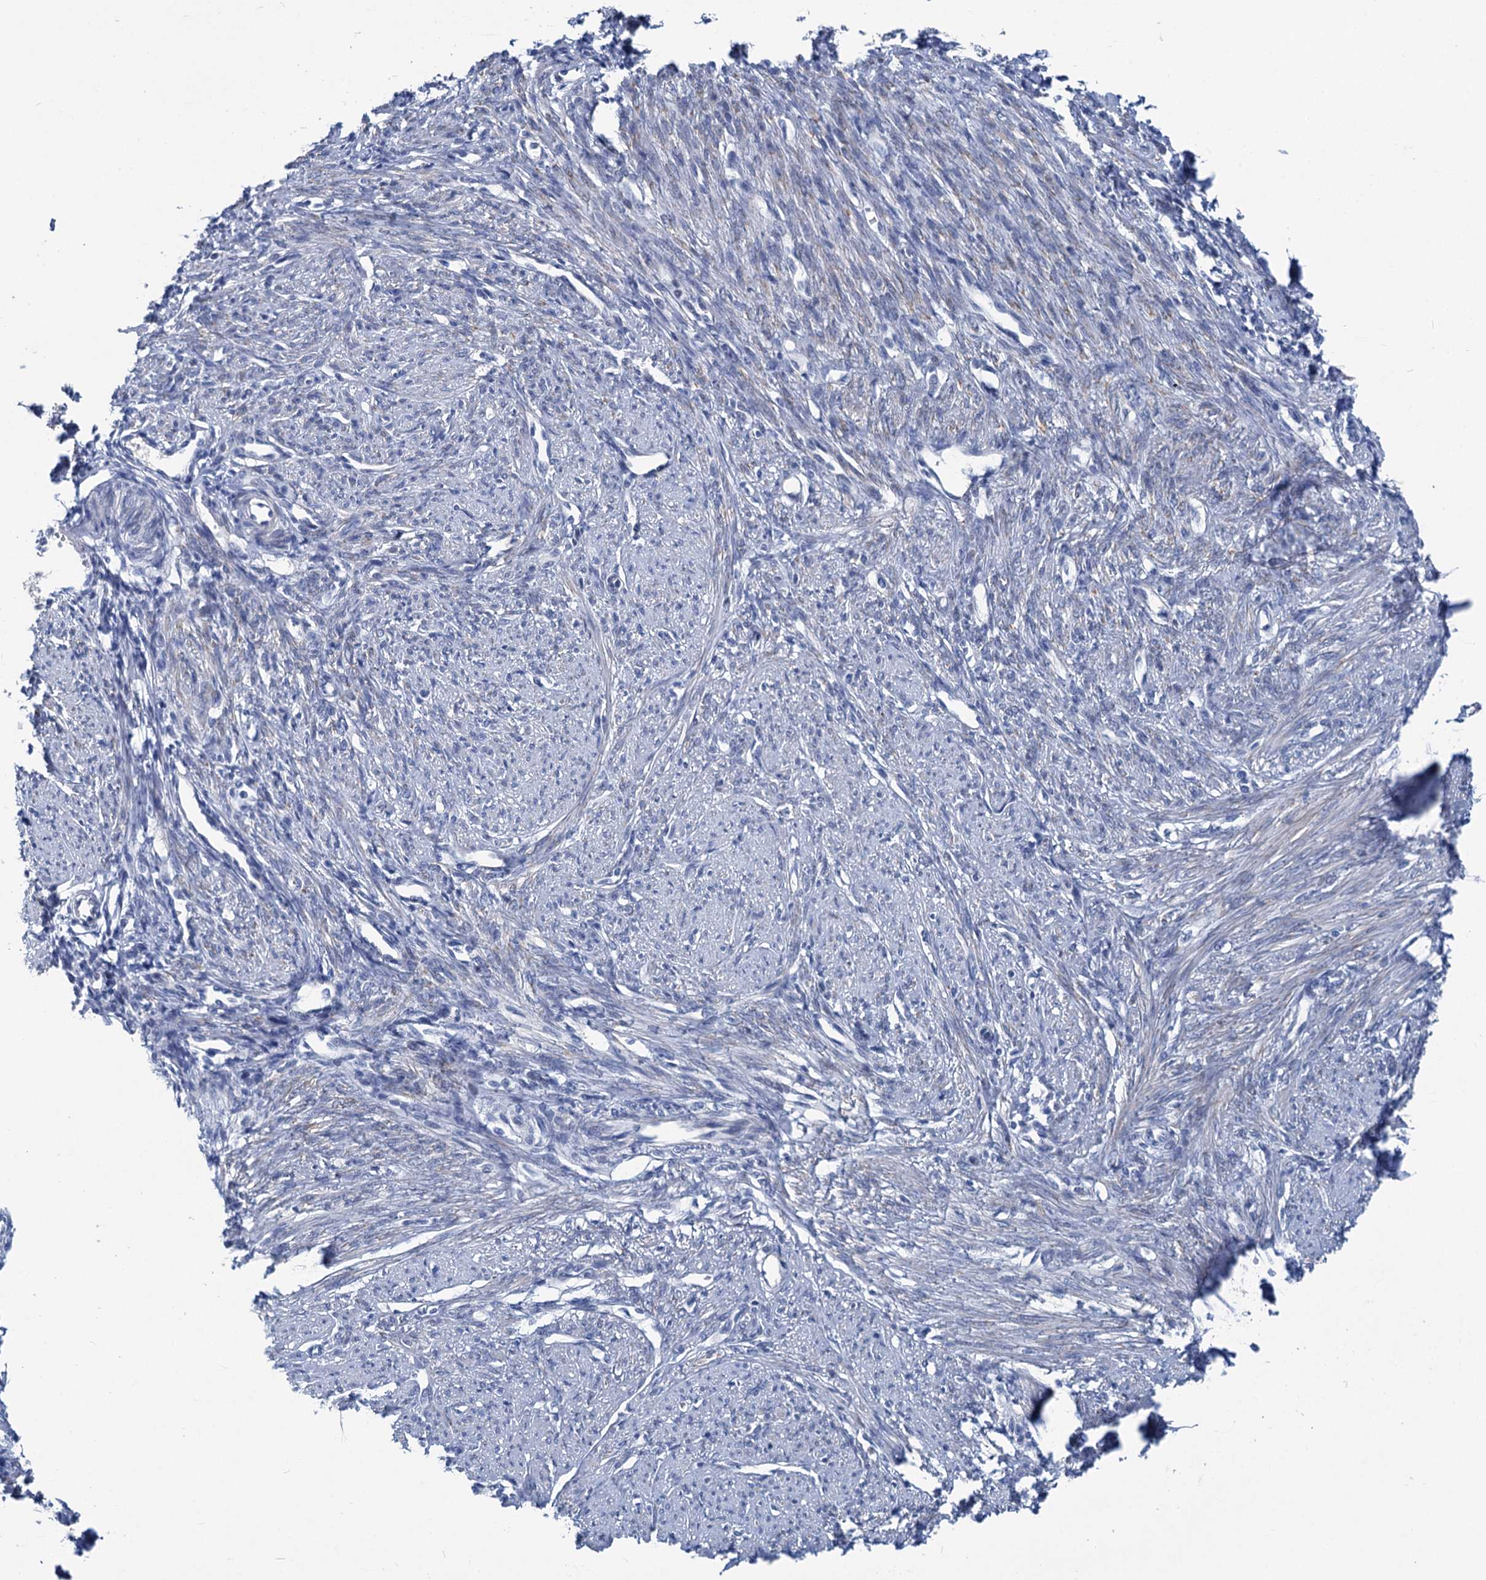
{"staining": {"intensity": "negative", "quantity": "none", "location": "none"}, "tissue": "smooth muscle", "cell_type": "Smooth muscle cells", "image_type": "normal", "snomed": [{"axis": "morphology", "description": "Normal tissue, NOS"}, {"axis": "topography", "description": "Smooth muscle"}, {"axis": "topography", "description": "Uterus"}], "caption": "A high-resolution image shows immunohistochemistry (IHC) staining of benign smooth muscle, which reveals no significant expression in smooth muscle cells.", "gene": "CHDH", "patient": {"sex": "female", "age": 59}}